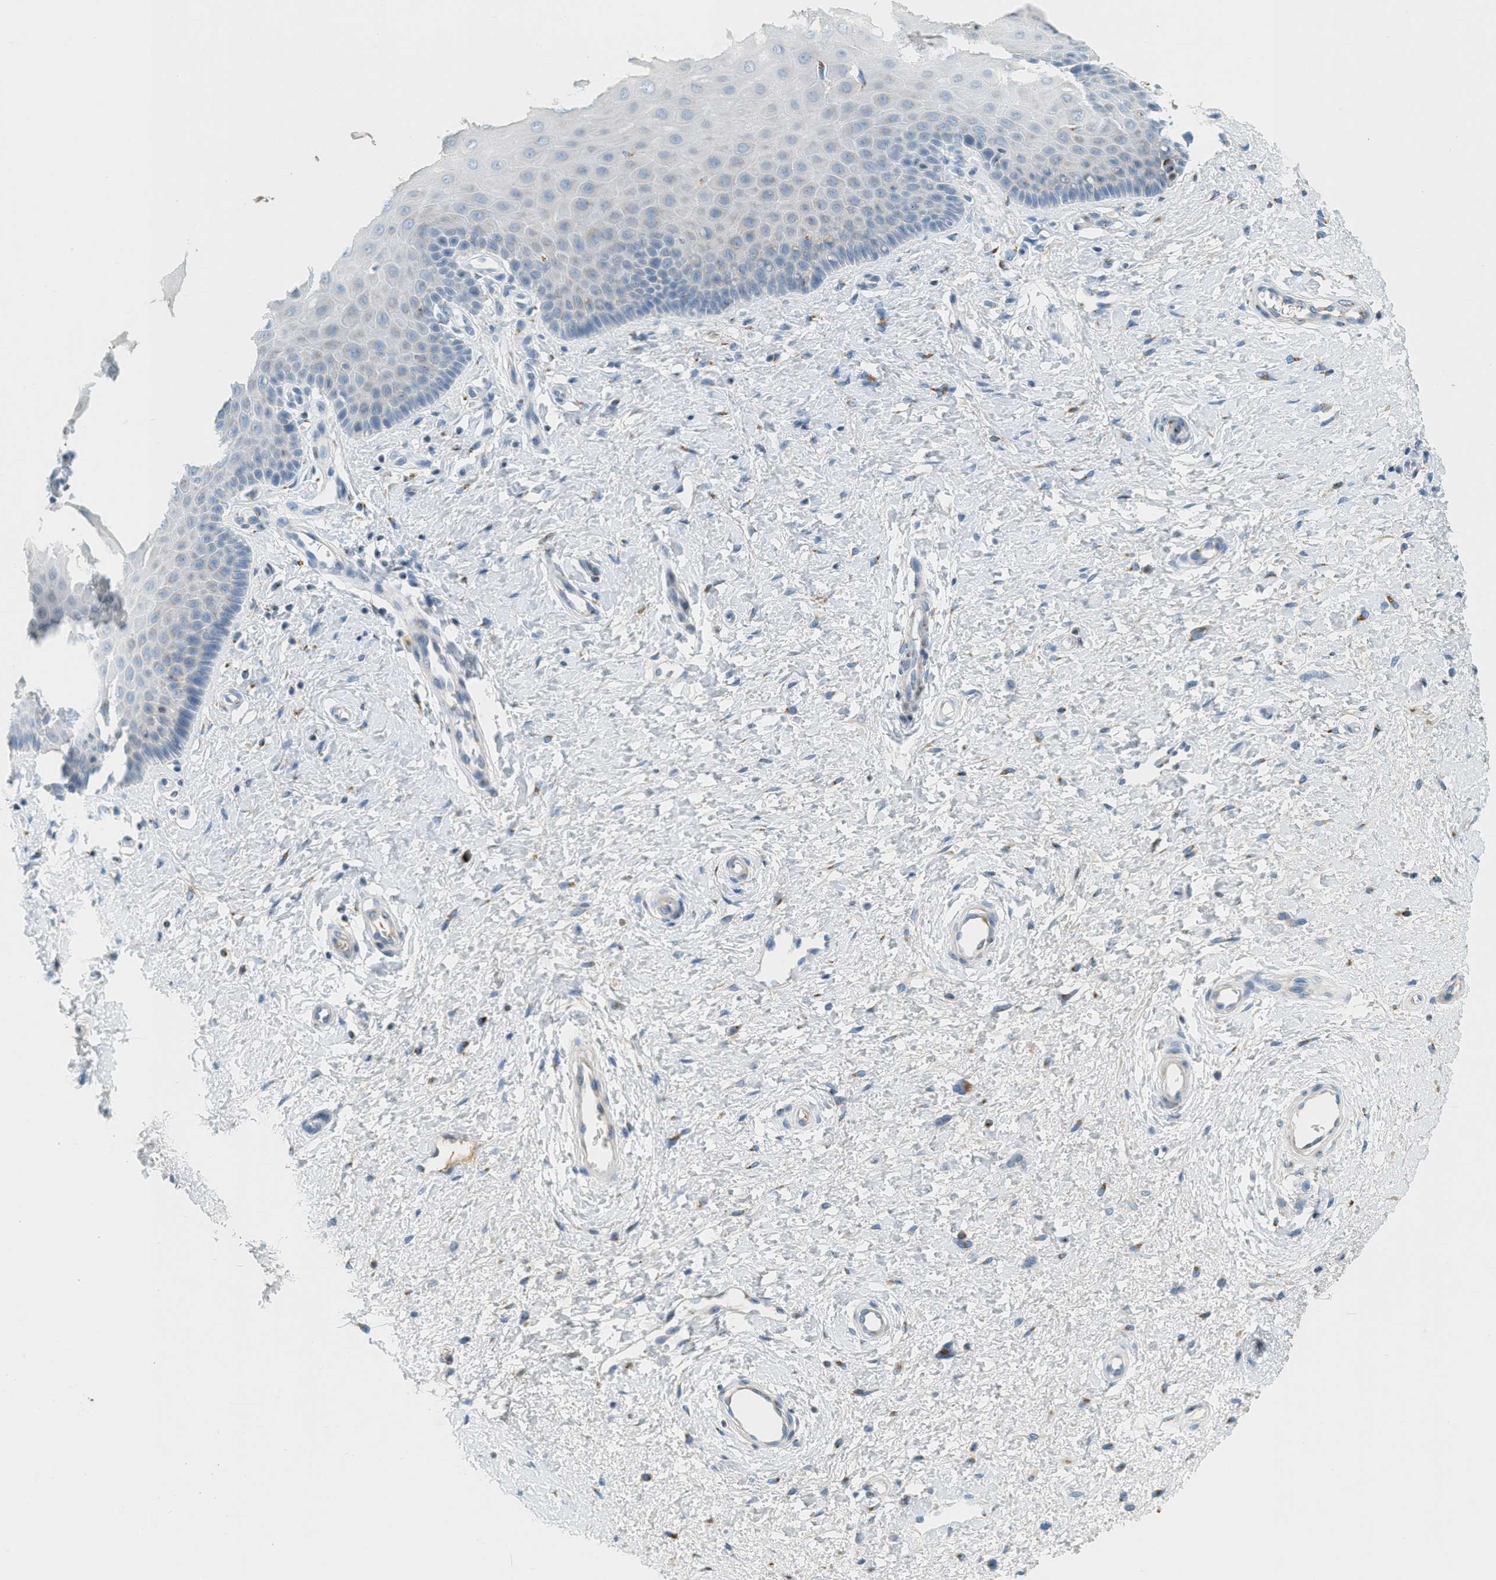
{"staining": {"intensity": "negative", "quantity": "none", "location": "none"}, "tissue": "cervix", "cell_type": "Squamous epithelial cells", "image_type": "normal", "snomed": [{"axis": "morphology", "description": "Normal tissue, NOS"}, {"axis": "topography", "description": "Cervix"}], "caption": "DAB (3,3'-diaminobenzidine) immunohistochemical staining of normal human cervix demonstrates no significant staining in squamous epithelial cells.", "gene": "ENTPD4", "patient": {"sex": "female", "age": 55}}